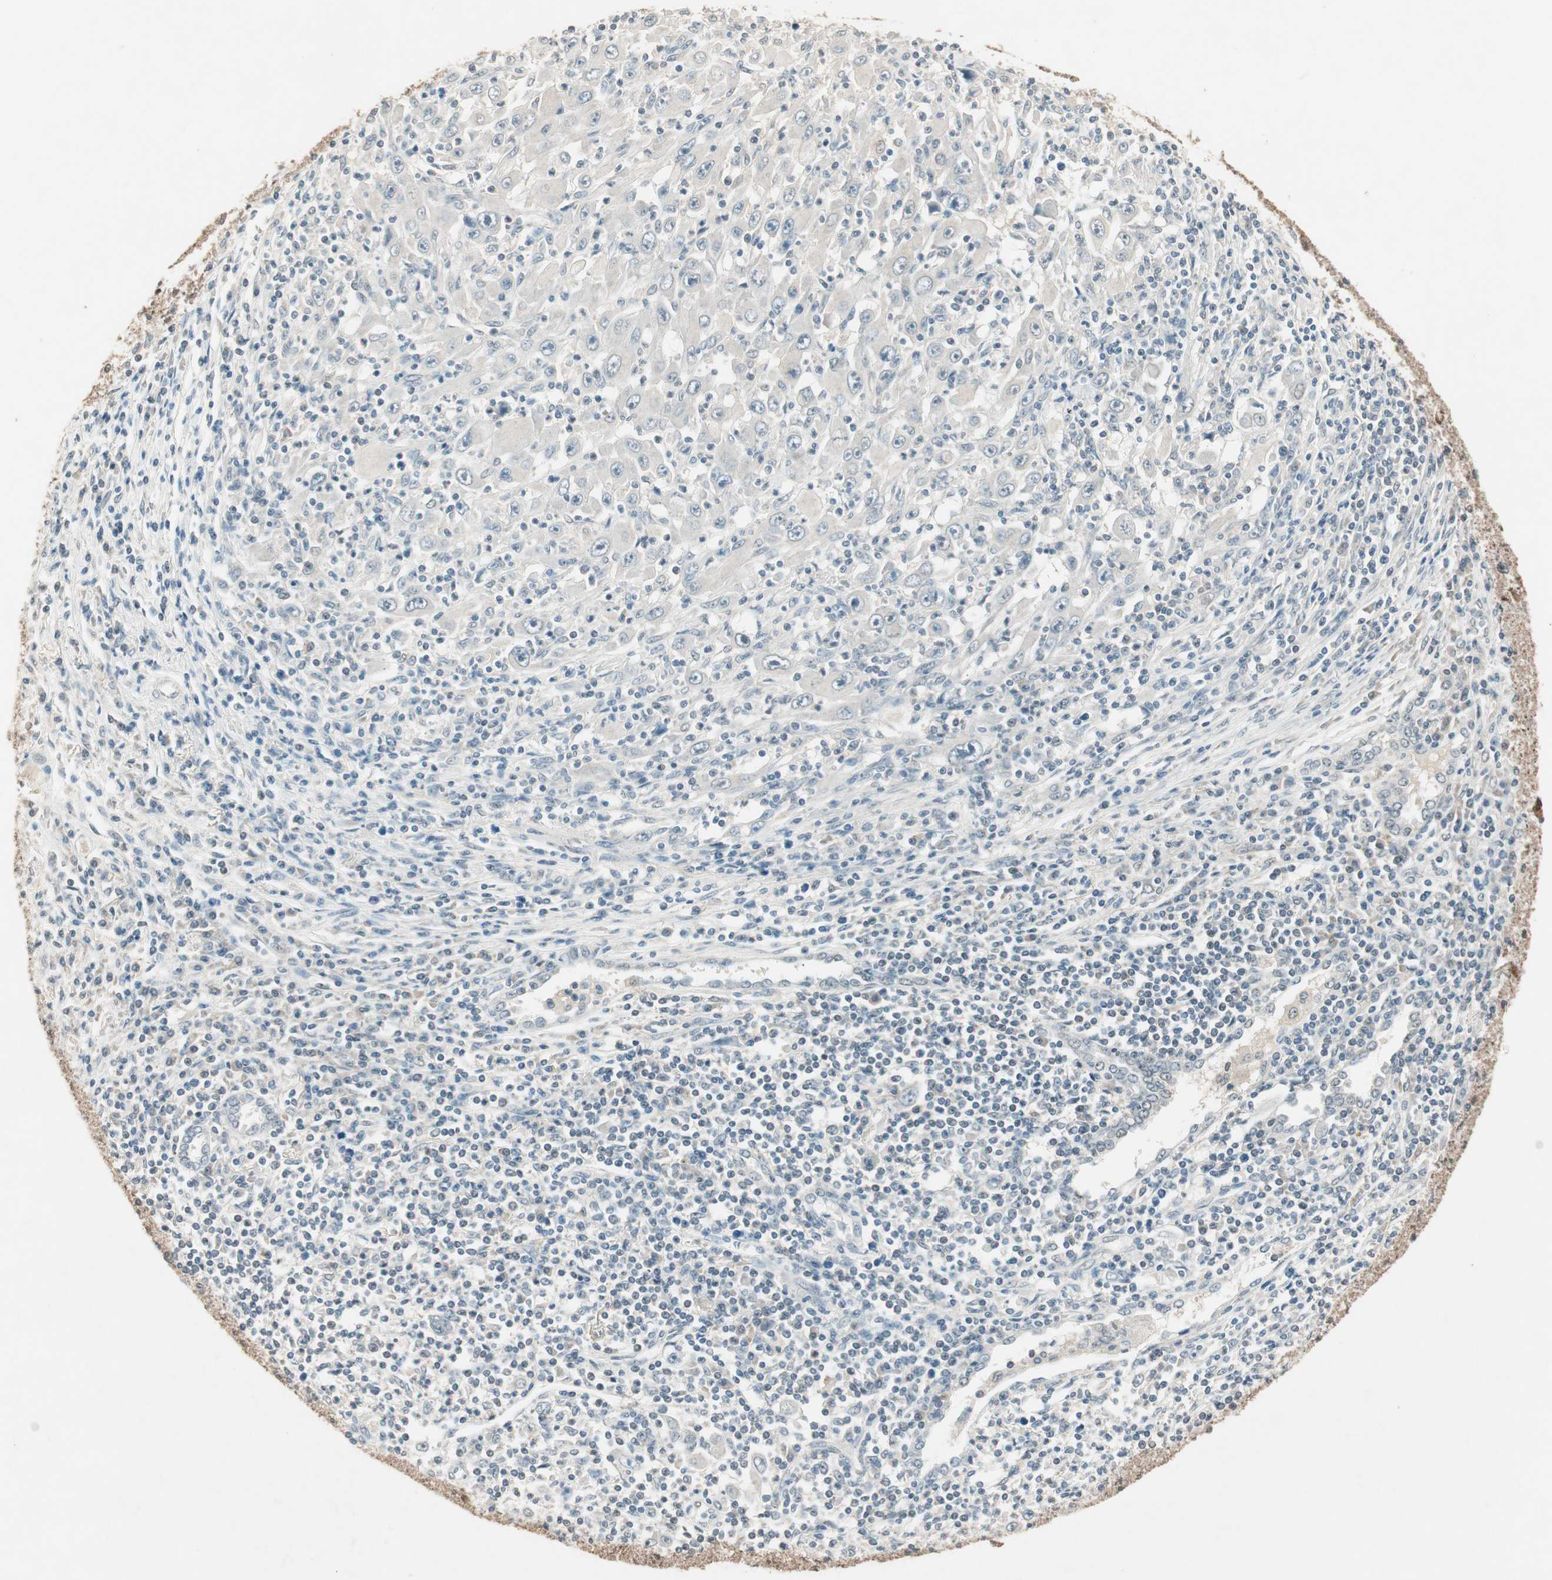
{"staining": {"intensity": "weak", "quantity": "25%-75%", "location": "cytoplasmic/membranous,nuclear"}, "tissue": "melanoma", "cell_type": "Tumor cells", "image_type": "cancer", "snomed": [{"axis": "morphology", "description": "Malignant melanoma, Metastatic site"}, {"axis": "topography", "description": "Skin"}], "caption": "Weak cytoplasmic/membranous and nuclear staining for a protein is identified in approximately 25%-75% of tumor cells of melanoma using immunohistochemistry (IHC).", "gene": "USP5", "patient": {"sex": "female", "age": 56}}